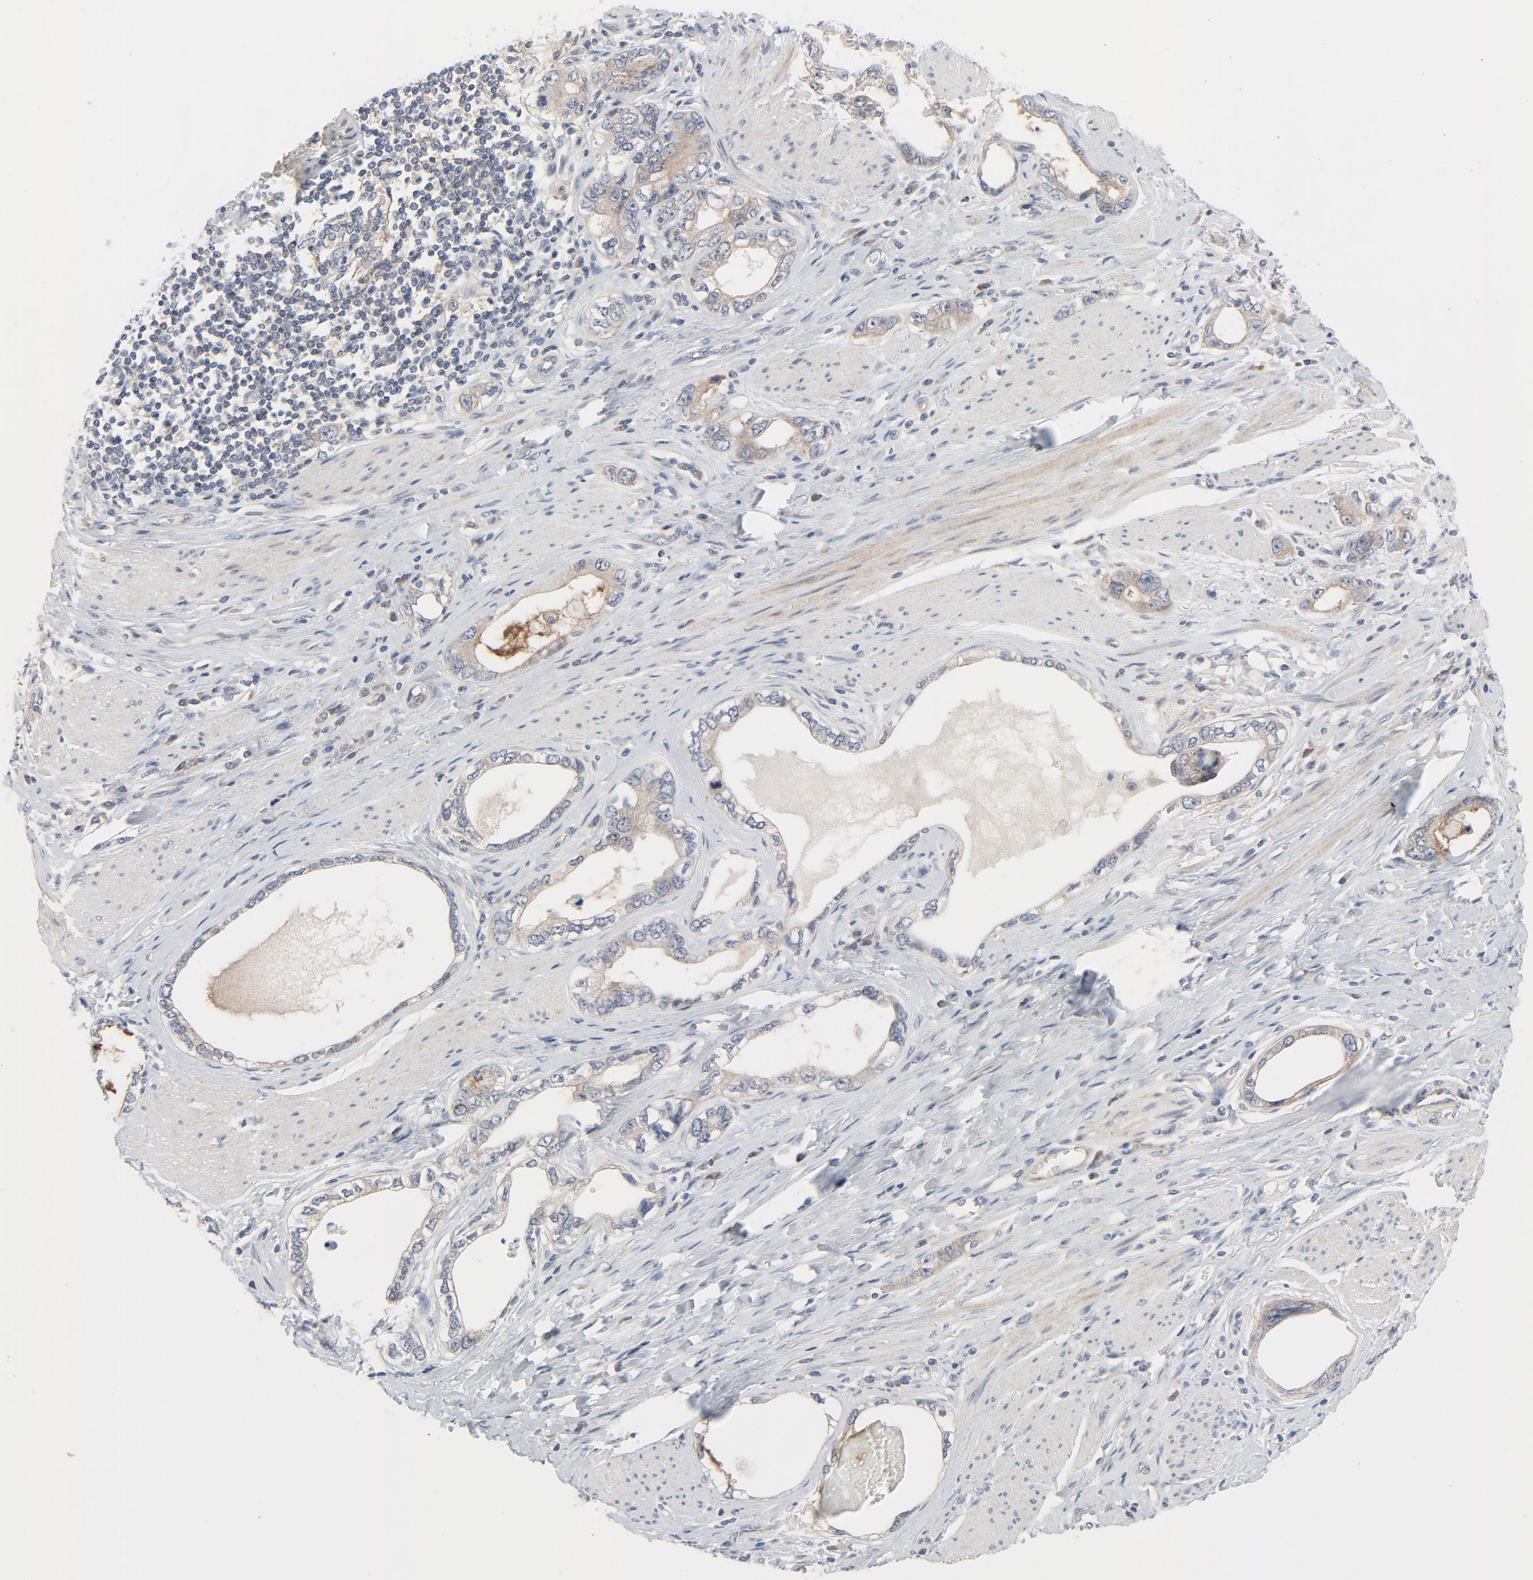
{"staining": {"intensity": "moderate", "quantity": ">75%", "location": "cytoplasmic/membranous"}, "tissue": "stomach cancer", "cell_type": "Tumor cells", "image_type": "cancer", "snomed": [{"axis": "morphology", "description": "Adenocarcinoma, NOS"}, {"axis": "topography", "description": "Stomach, lower"}], "caption": "A histopathology image of human stomach cancer stained for a protein demonstrates moderate cytoplasmic/membranous brown staining in tumor cells. The protein is stained brown, and the nuclei are stained in blue (DAB (3,3'-diaminobenzidine) IHC with brightfield microscopy, high magnification).", "gene": "TSG101", "patient": {"sex": "female", "age": 93}}